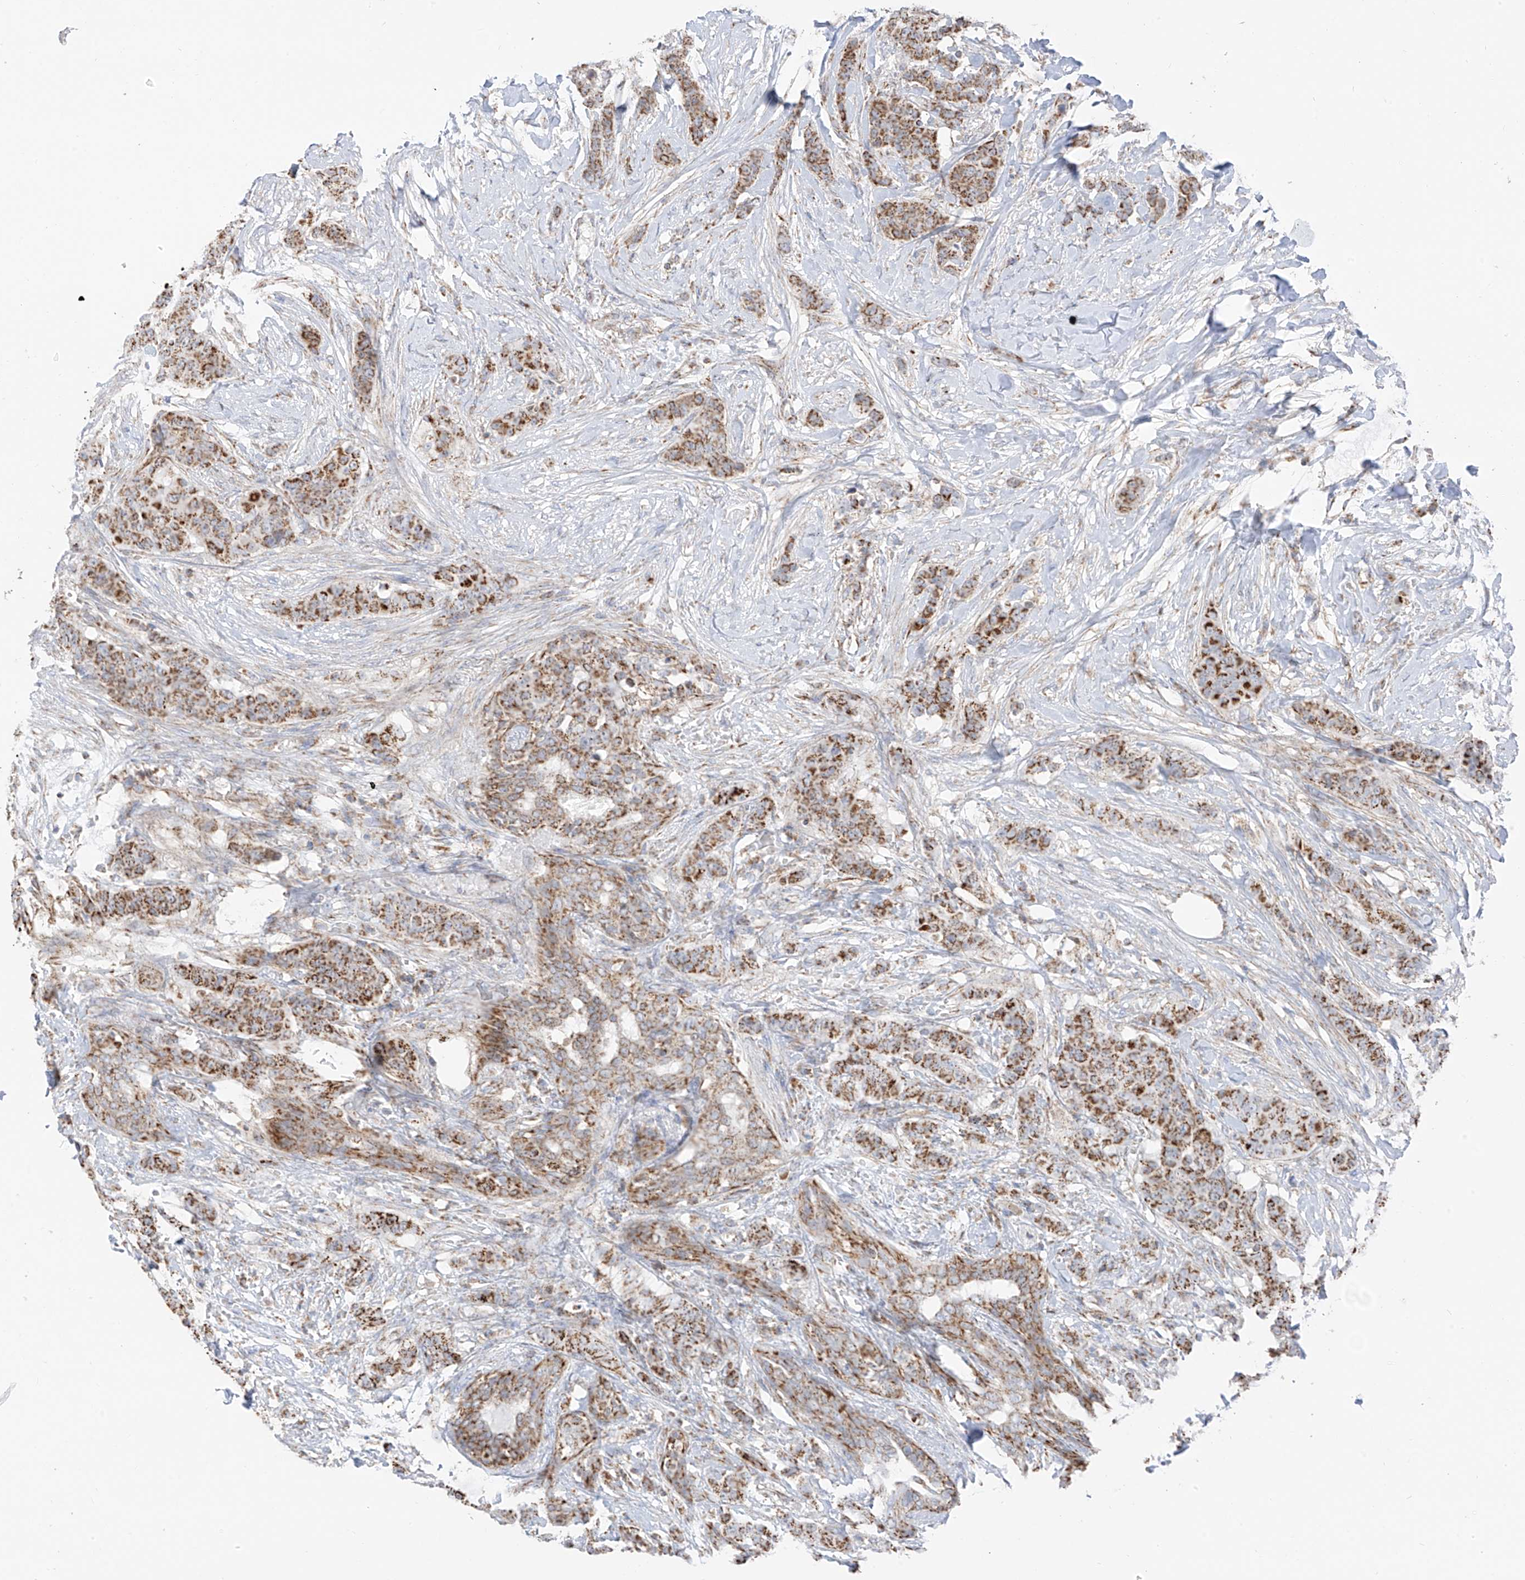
{"staining": {"intensity": "moderate", "quantity": ">75%", "location": "cytoplasmic/membranous"}, "tissue": "breast cancer", "cell_type": "Tumor cells", "image_type": "cancer", "snomed": [{"axis": "morphology", "description": "Duct carcinoma"}, {"axis": "topography", "description": "Breast"}], "caption": "Brown immunohistochemical staining in breast cancer shows moderate cytoplasmic/membranous staining in about >75% of tumor cells.", "gene": "ETHE1", "patient": {"sex": "female", "age": 40}}